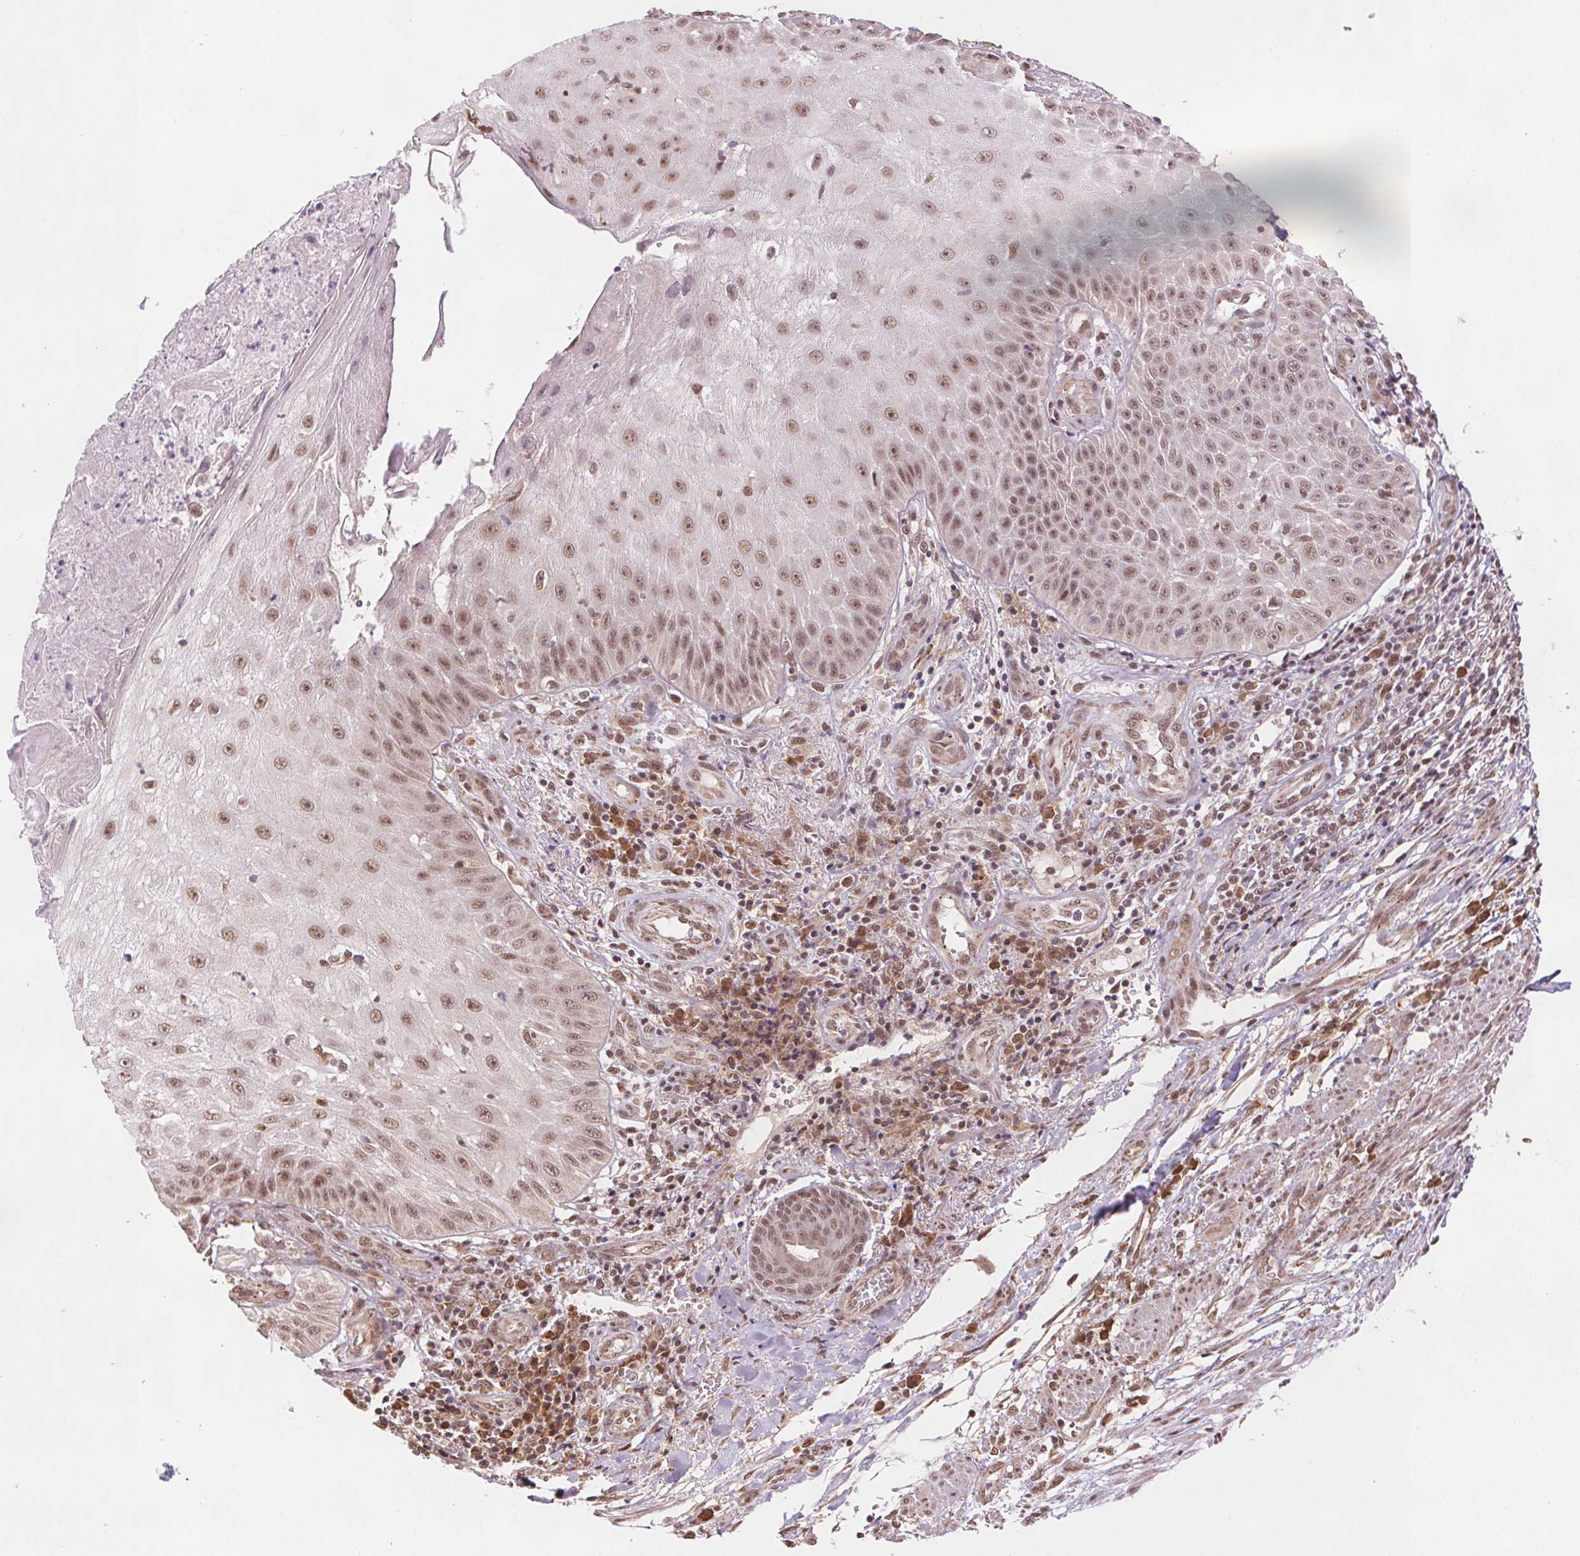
{"staining": {"intensity": "moderate", "quantity": ">75%", "location": "nuclear"}, "tissue": "skin cancer", "cell_type": "Tumor cells", "image_type": "cancer", "snomed": [{"axis": "morphology", "description": "Squamous cell carcinoma, NOS"}, {"axis": "topography", "description": "Skin"}], "caption": "About >75% of tumor cells in squamous cell carcinoma (skin) reveal moderate nuclear protein staining as visualized by brown immunohistochemical staining.", "gene": "TREML4", "patient": {"sex": "male", "age": 70}}